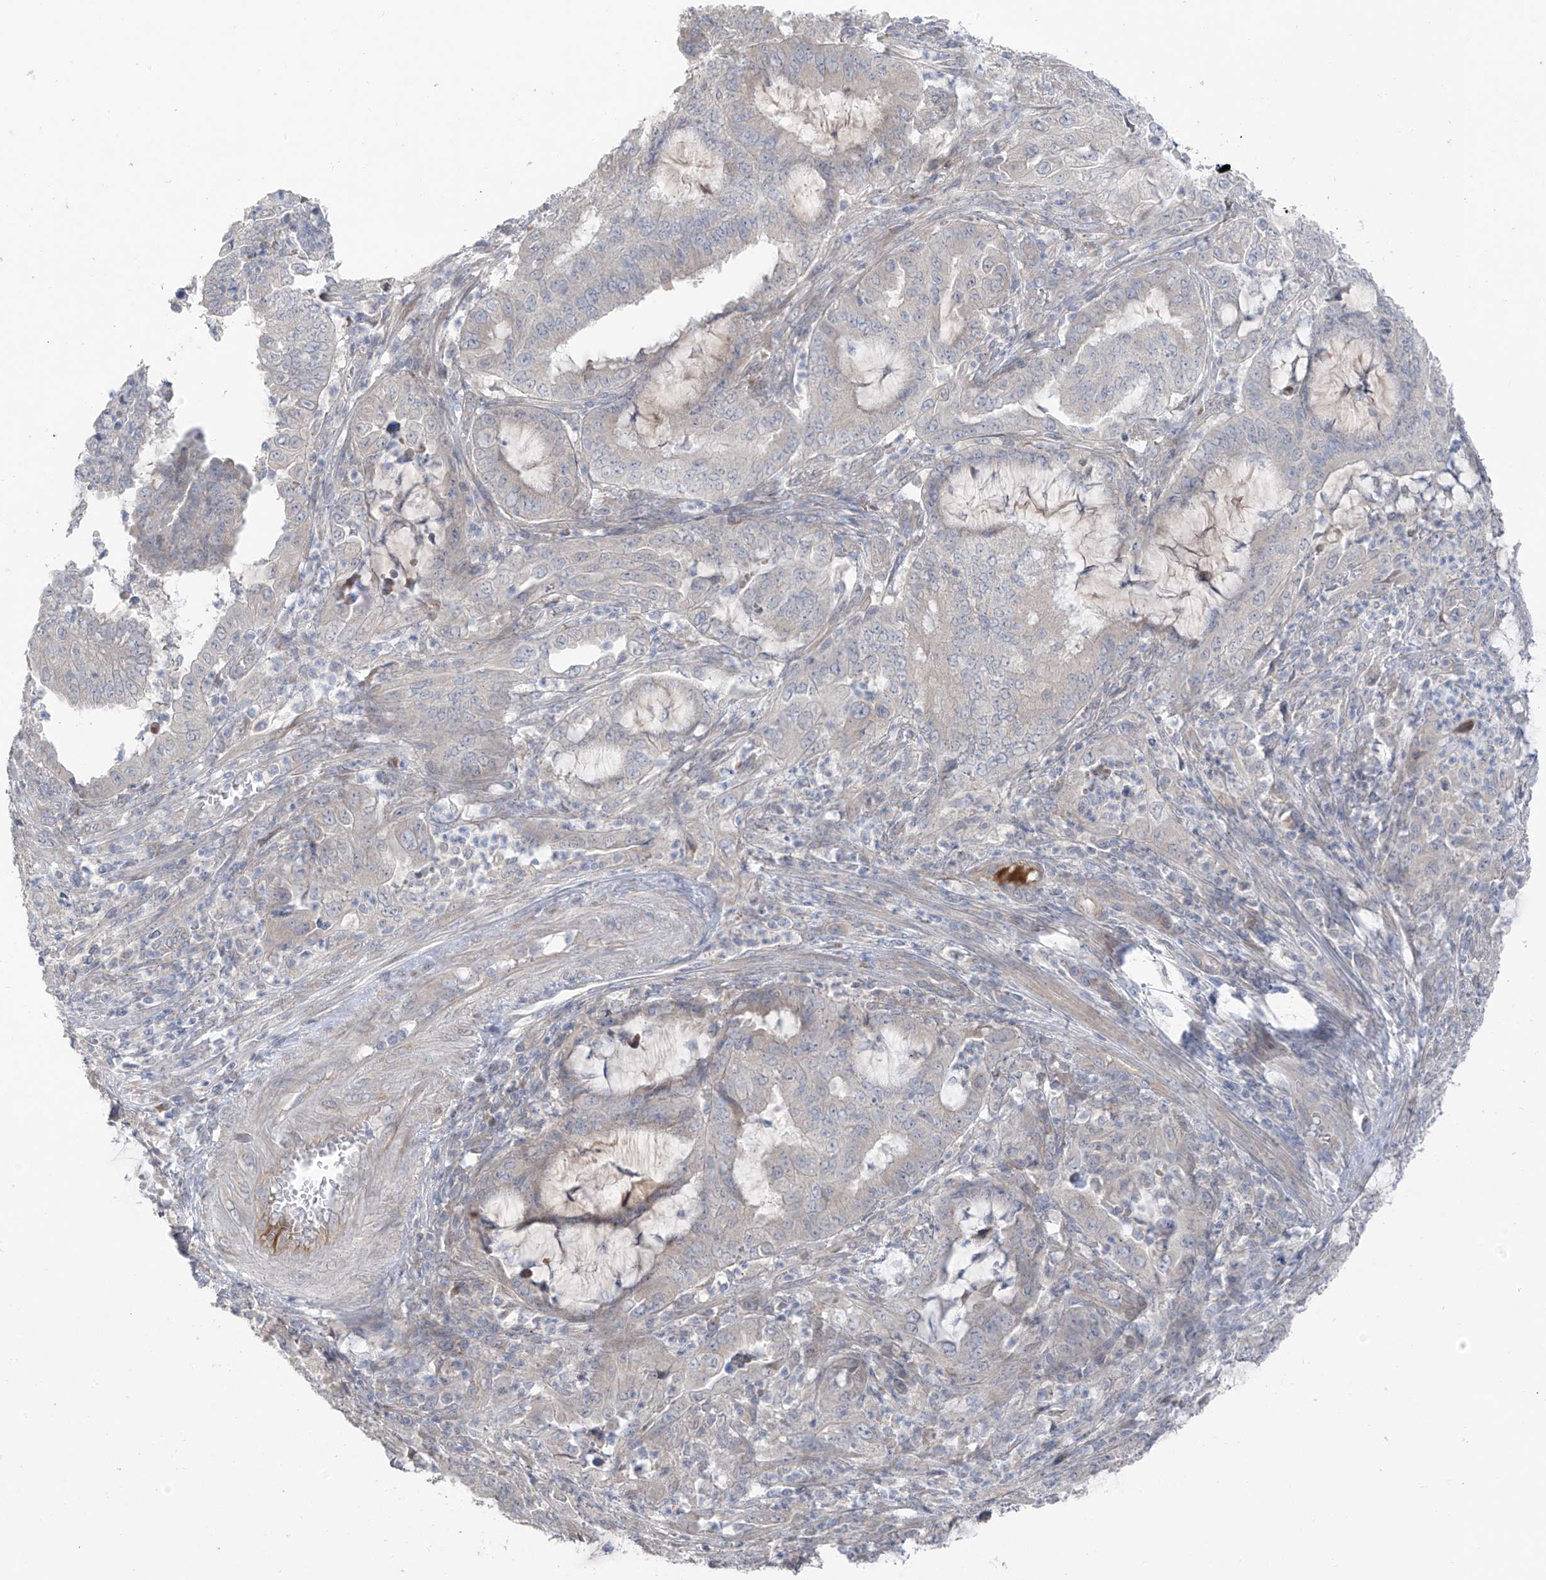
{"staining": {"intensity": "negative", "quantity": "none", "location": "none"}, "tissue": "endometrial cancer", "cell_type": "Tumor cells", "image_type": "cancer", "snomed": [{"axis": "morphology", "description": "Adenocarcinoma, NOS"}, {"axis": "topography", "description": "Endometrium"}], "caption": "Protein analysis of endometrial adenocarcinoma shows no significant expression in tumor cells.", "gene": "NALCN", "patient": {"sex": "female", "age": 51}}